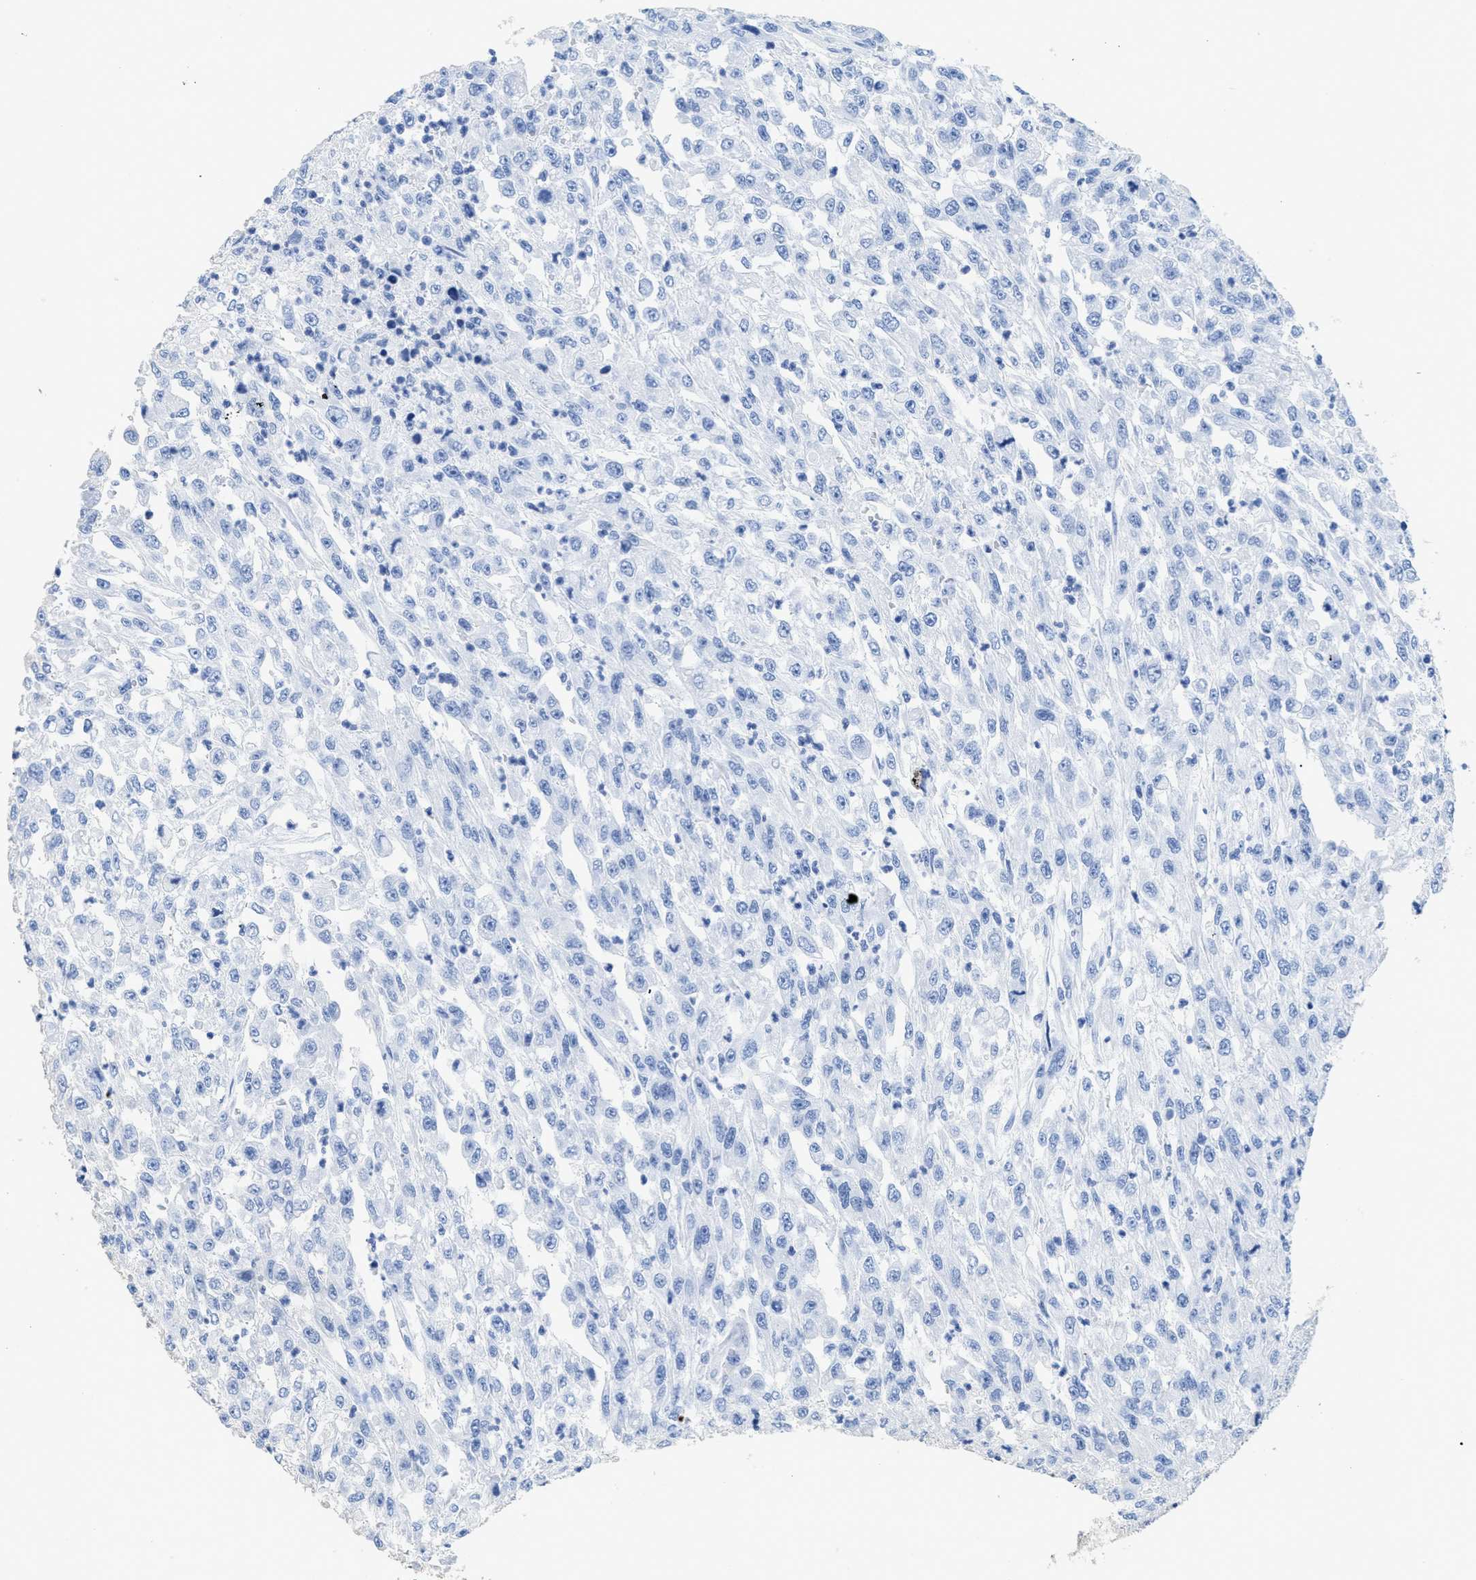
{"staining": {"intensity": "negative", "quantity": "none", "location": "none"}, "tissue": "urothelial cancer", "cell_type": "Tumor cells", "image_type": "cancer", "snomed": [{"axis": "morphology", "description": "Urothelial carcinoma, High grade"}, {"axis": "topography", "description": "Urinary bladder"}], "caption": "A micrograph of high-grade urothelial carcinoma stained for a protein demonstrates no brown staining in tumor cells.", "gene": "DLC1", "patient": {"sex": "male", "age": 46}}